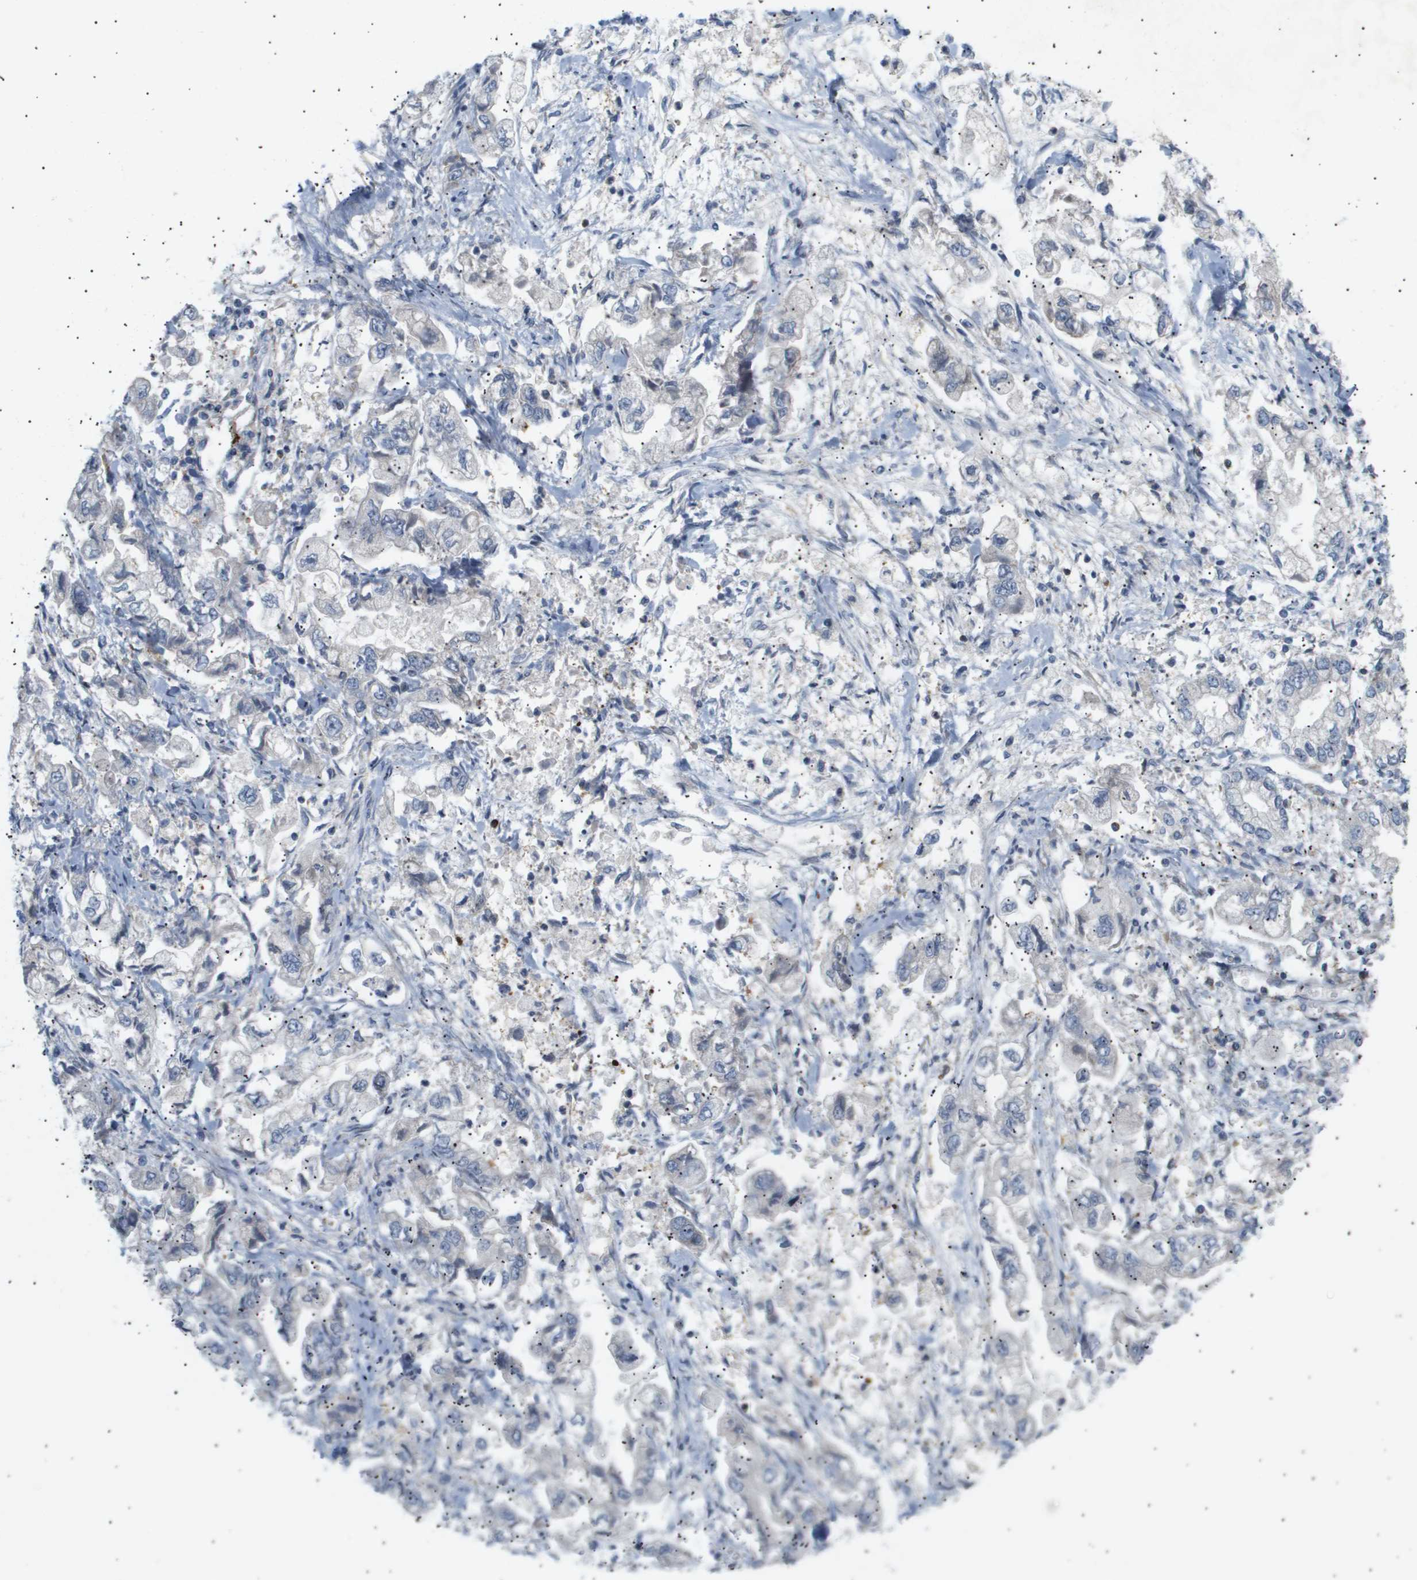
{"staining": {"intensity": "negative", "quantity": "none", "location": "none"}, "tissue": "stomach cancer", "cell_type": "Tumor cells", "image_type": "cancer", "snomed": [{"axis": "morphology", "description": "Normal tissue, NOS"}, {"axis": "morphology", "description": "Adenocarcinoma, NOS"}, {"axis": "topography", "description": "Stomach"}], "caption": "Image shows no protein staining in tumor cells of stomach cancer (adenocarcinoma) tissue.", "gene": "CORO2B", "patient": {"sex": "male", "age": 62}}